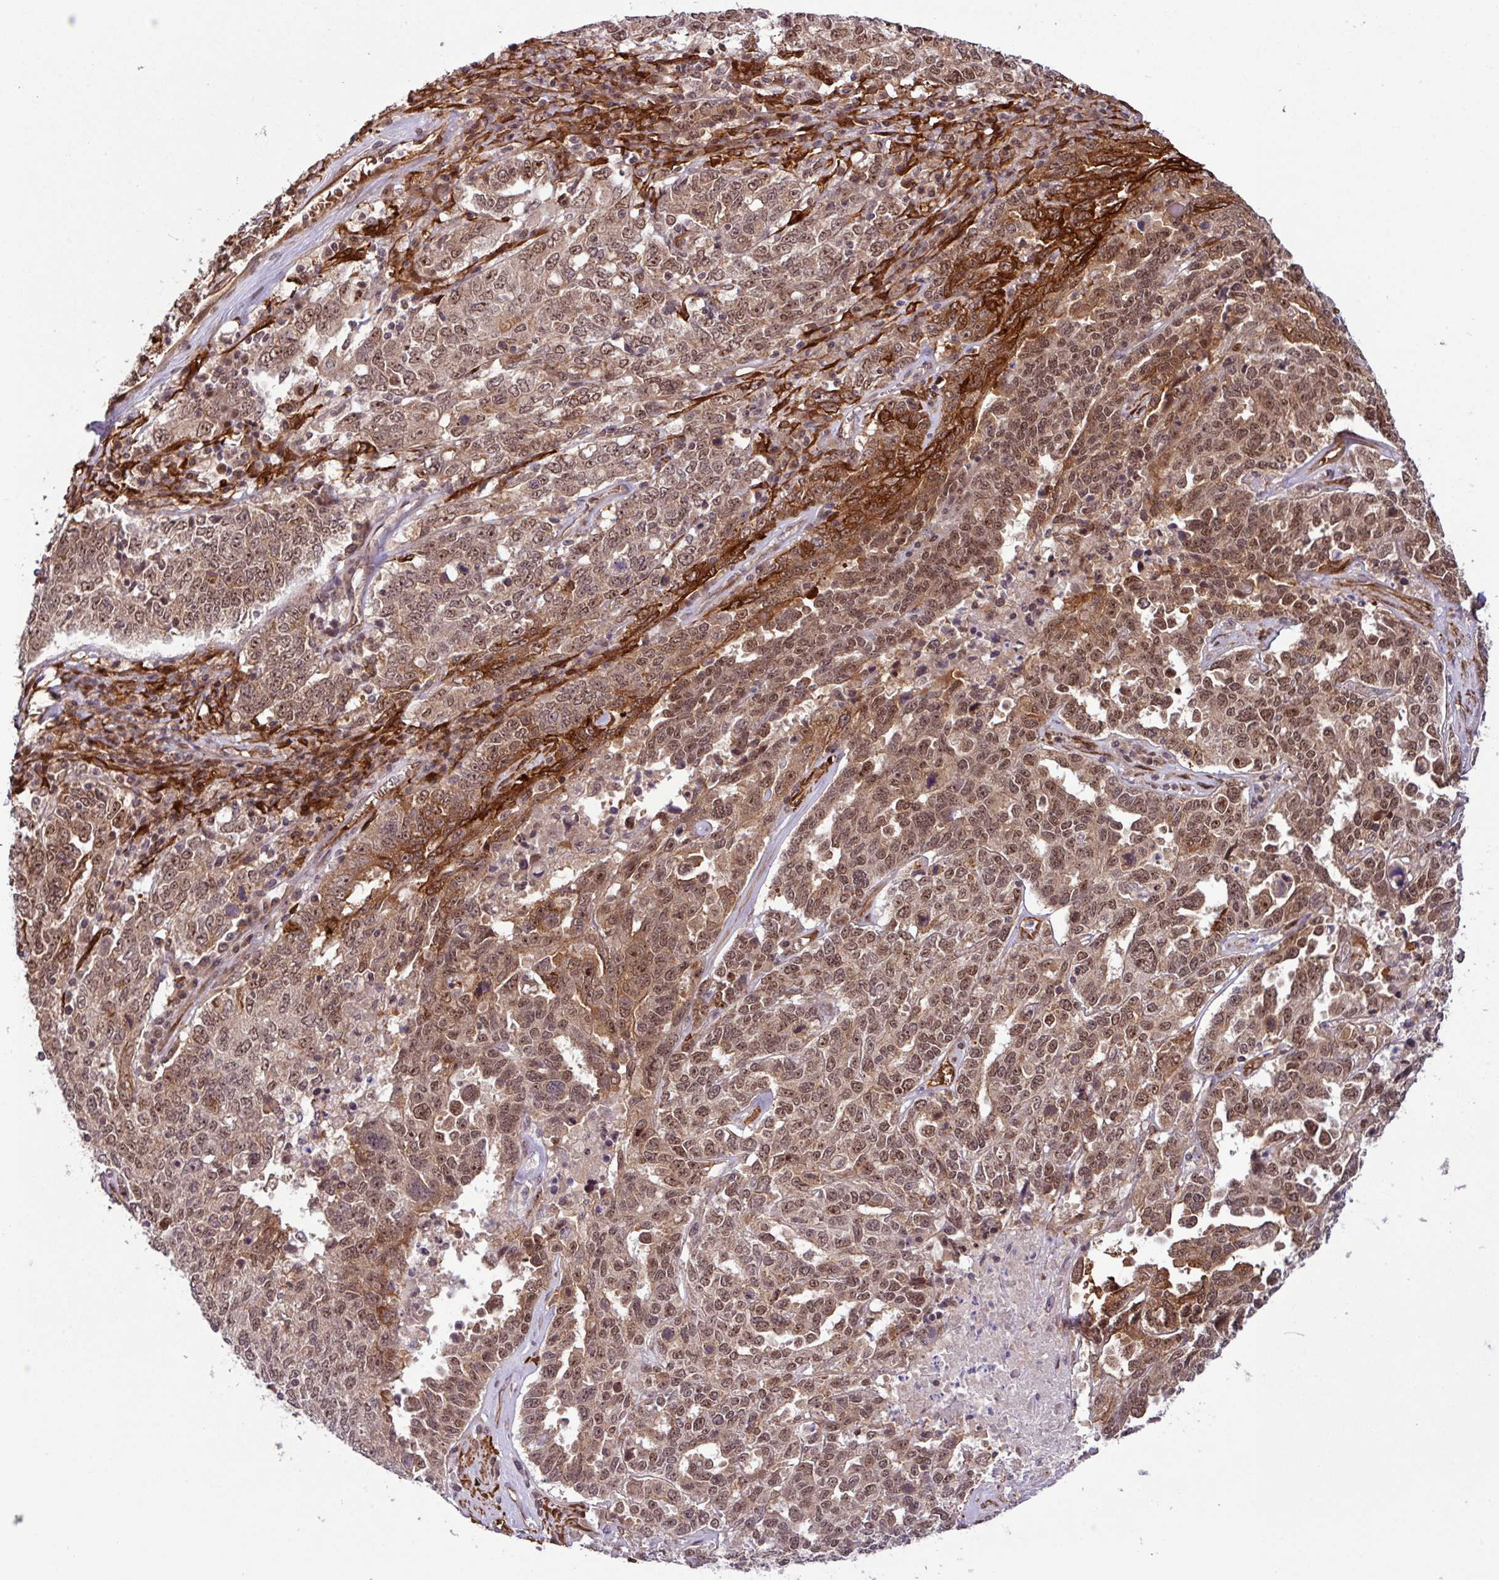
{"staining": {"intensity": "moderate", "quantity": ">75%", "location": "cytoplasmic/membranous,nuclear"}, "tissue": "ovarian cancer", "cell_type": "Tumor cells", "image_type": "cancer", "snomed": [{"axis": "morphology", "description": "Carcinoma, endometroid"}, {"axis": "topography", "description": "Ovary"}], "caption": "Immunohistochemistry micrograph of neoplastic tissue: ovarian cancer (endometroid carcinoma) stained using IHC shows medium levels of moderate protein expression localized specifically in the cytoplasmic/membranous and nuclear of tumor cells, appearing as a cytoplasmic/membranous and nuclear brown color.", "gene": "C7orf50", "patient": {"sex": "female", "age": 62}}